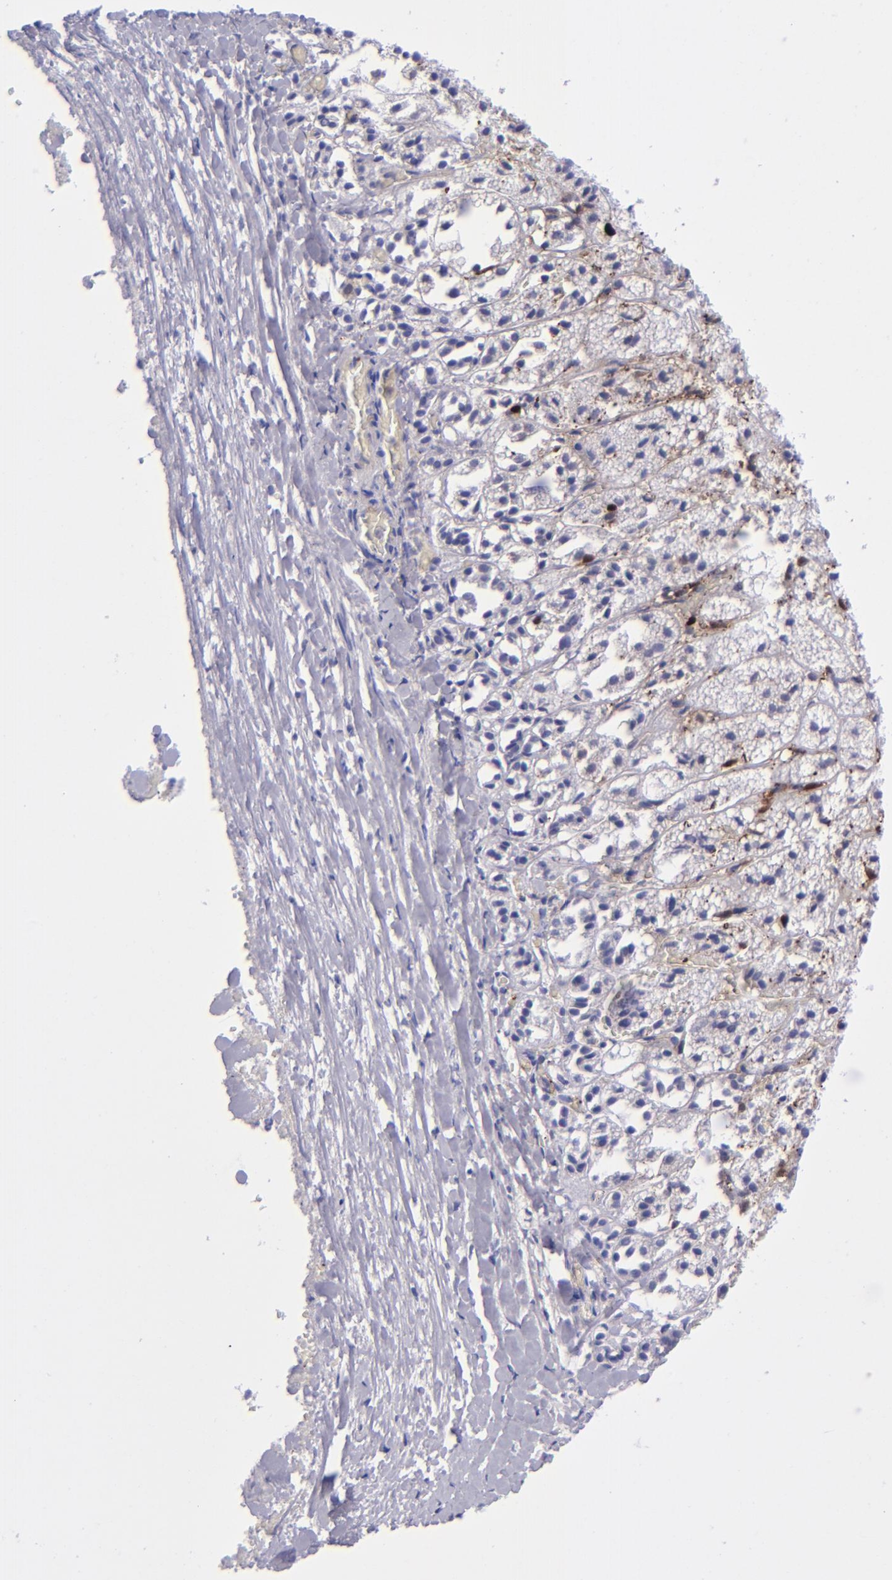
{"staining": {"intensity": "negative", "quantity": "none", "location": "none"}, "tissue": "adrenal gland", "cell_type": "Glandular cells", "image_type": "normal", "snomed": [{"axis": "morphology", "description": "Normal tissue, NOS"}, {"axis": "topography", "description": "Adrenal gland"}], "caption": "IHC of benign human adrenal gland displays no staining in glandular cells. Brightfield microscopy of immunohistochemistry stained with DAB (brown) and hematoxylin (blue), captured at high magnification.", "gene": "TYMP", "patient": {"sex": "female", "age": 44}}